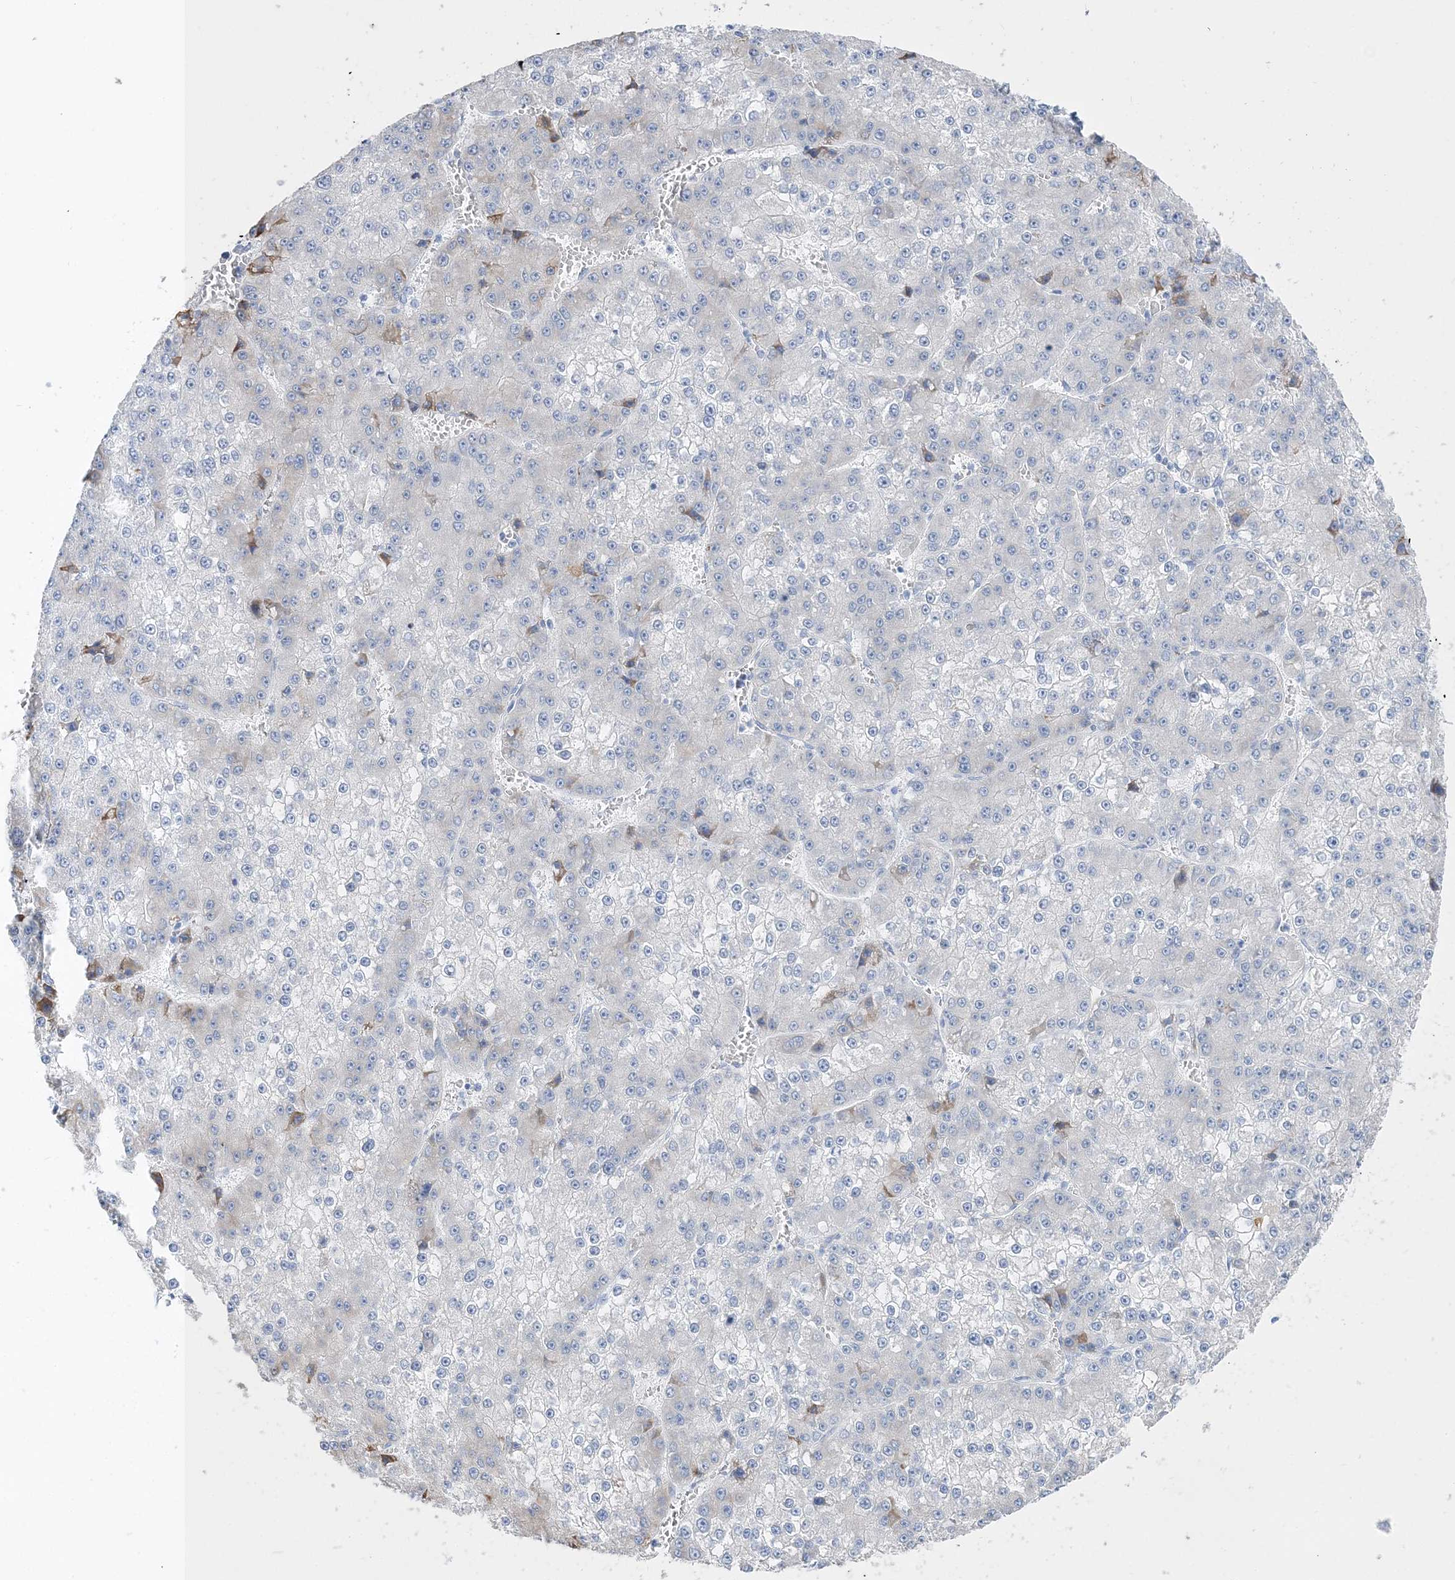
{"staining": {"intensity": "negative", "quantity": "none", "location": "none"}, "tissue": "liver cancer", "cell_type": "Tumor cells", "image_type": "cancer", "snomed": [{"axis": "morphology", "description": "Carcinoma, Hepatocellular, NOS"}, {"axis": "topography", "description": "Liver"}], "caption": "The histopathology image displays no significant positivity in tumor cells of liver cancer. Brightfield microscopy of immunohistochemistry stained with DAB (brown) and hematoxylin (blue), captured at high magnification.", "gene": "TSPYL6", "patient": {"sex": "female", "age": 73}}